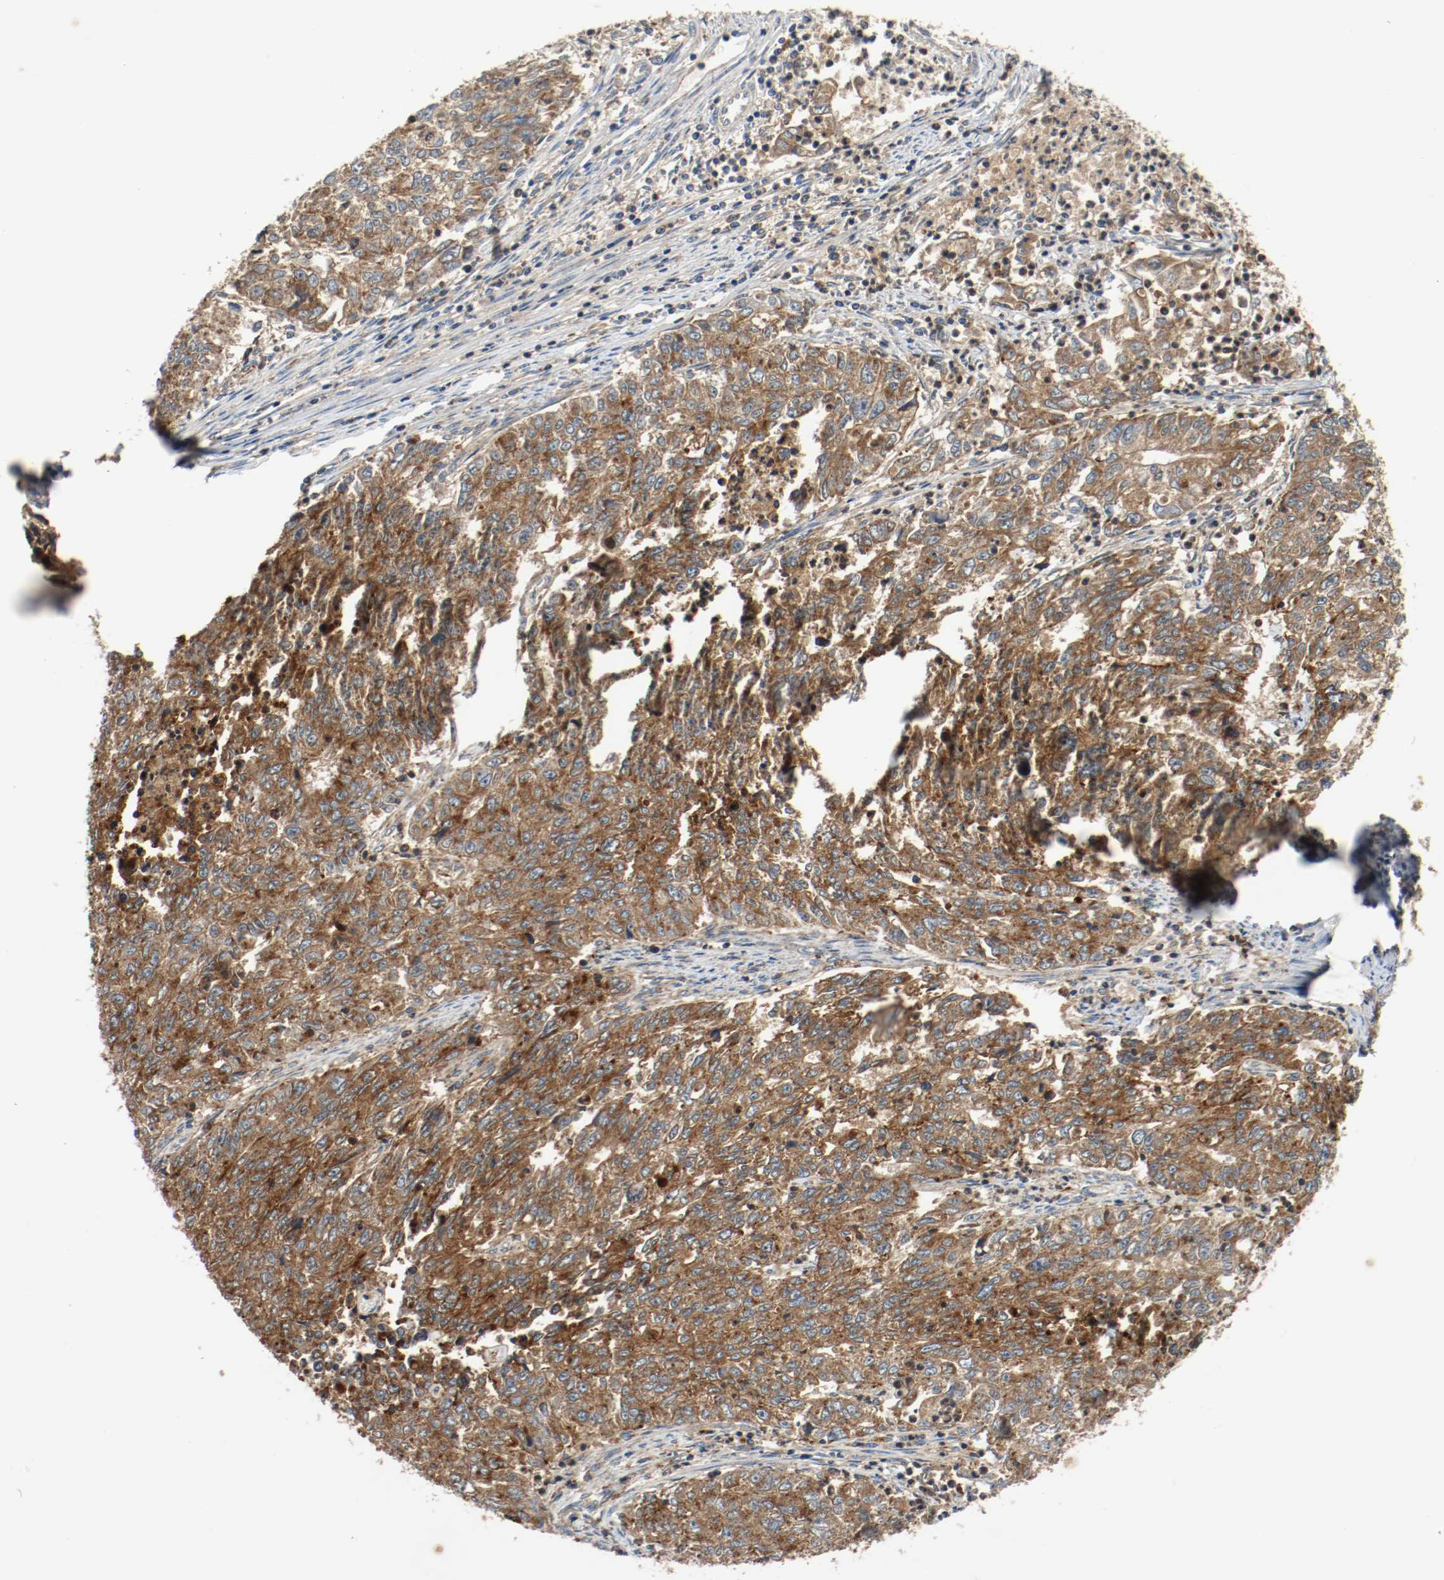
{"staining": {"intensity": "strong", "quantity": ">75%", "location": "cytoplasmic/membranous"}, "tissue": "endometrial cancer", "cell_type": "Tumor cells", "image_type": "cancer", "snomed": [{"axis": "morphology", "description": "Adenocarcinoma, NOS"}, {"axis": "topography", "description": "Endometrium"}], "caption": "A brown stain highlights strong cytoplasmic/membranous staining of a protein in human endometrial adenocarcinoma tumor cells.", "gene": "LAMP2", "patient": {"sex": "female", "age": 42}}